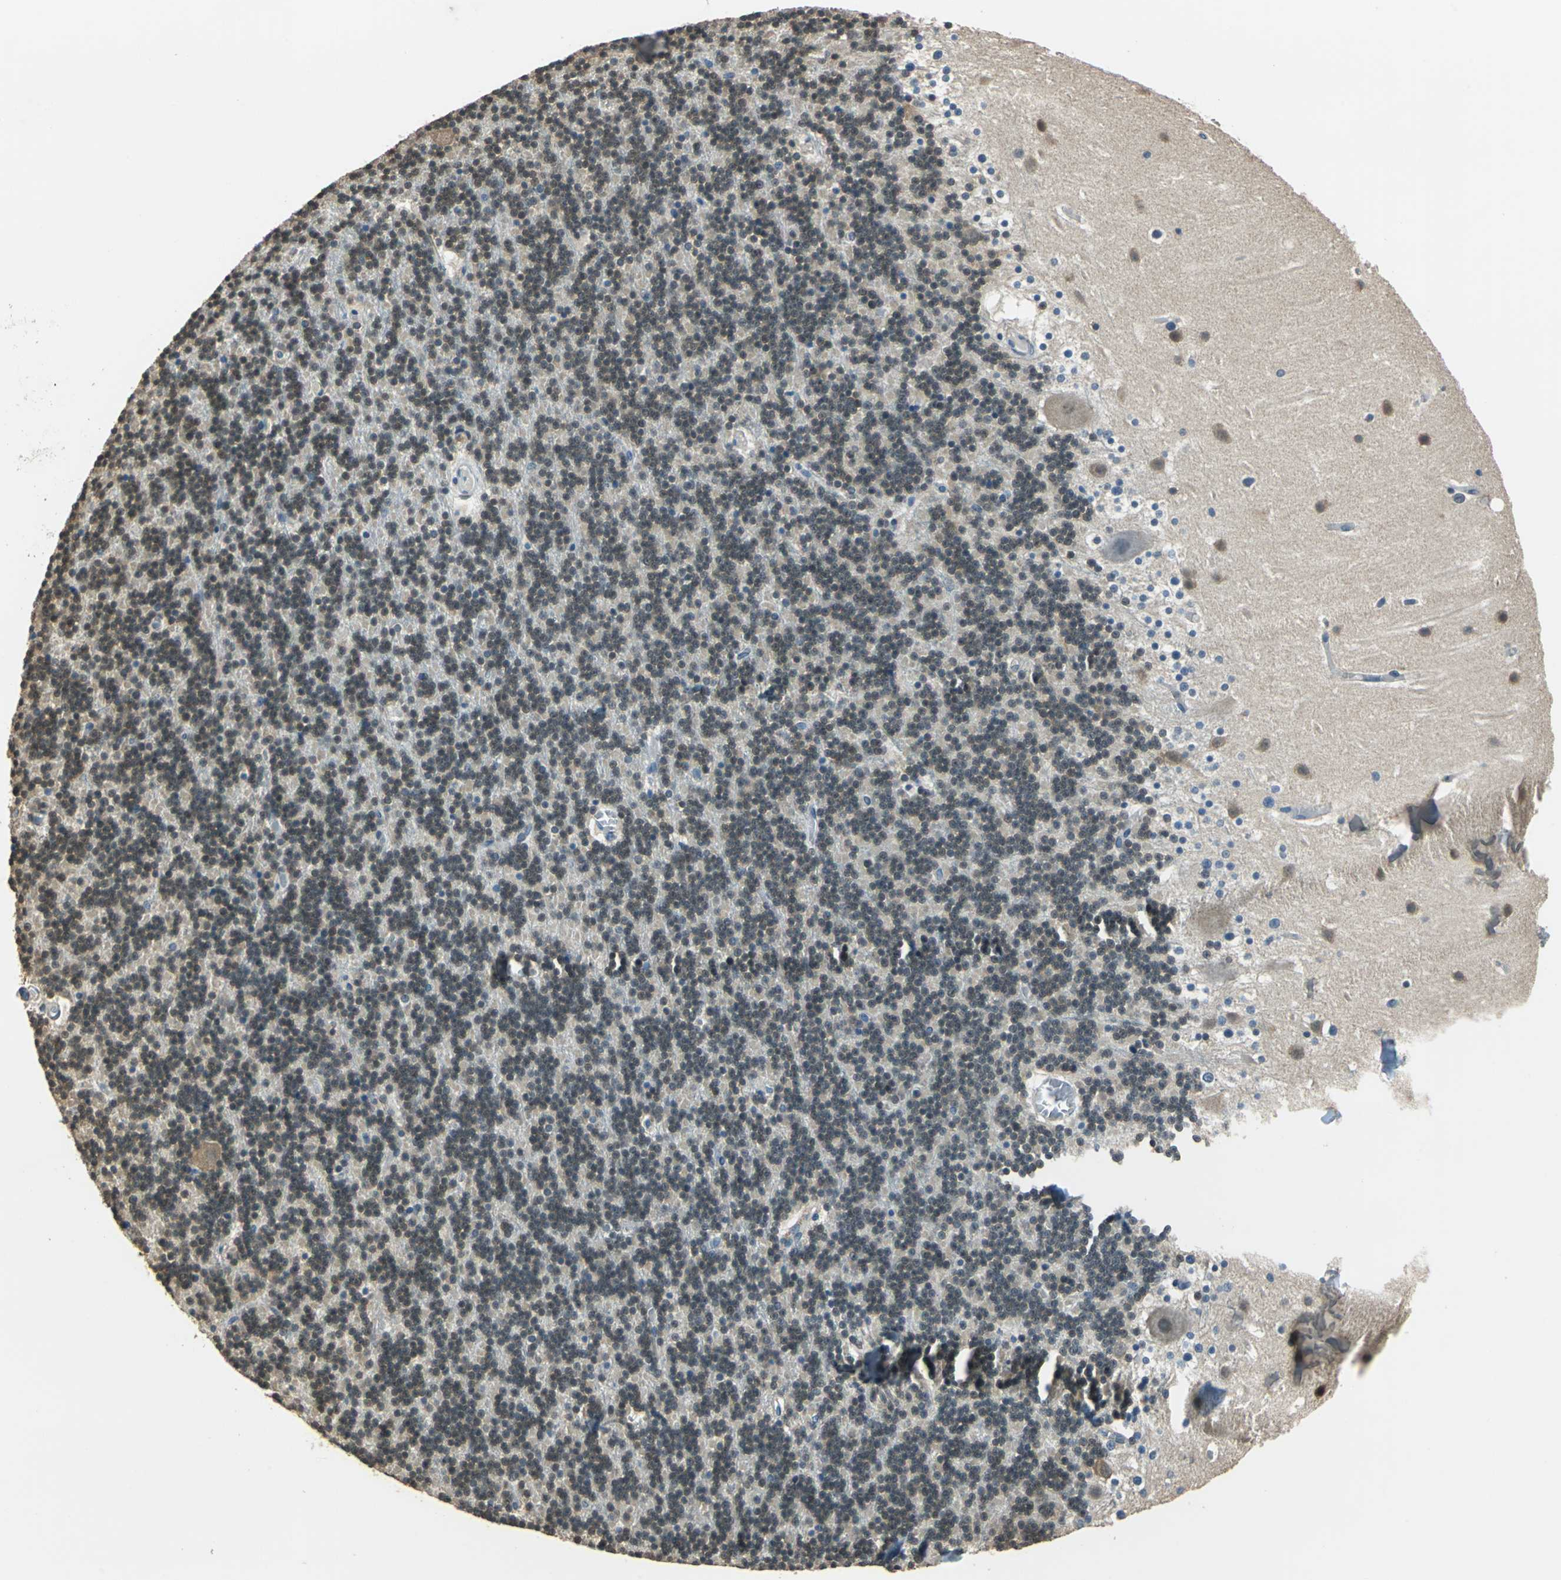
{"staining": {"intensity": "moderate", "quantity": "25%-75%", "location": "cytoplasmic/membranous"}, "tissue": "cerebellum", "cell_type": "Cells in granular layer", "image_type": "normal", "snomed": [{"axis": "morphology", "description": "Normal tissue, NOS"}, {"axis": "topography", "description": "Cerebellum"}], "caption": "Moderate cytoplasmic/membranous protein positivity is seen in about 25%-75% of cells in granular layer in cerebellum.", "gene": "FKBP4", "patient": {"sex": "male", "age": 45}}